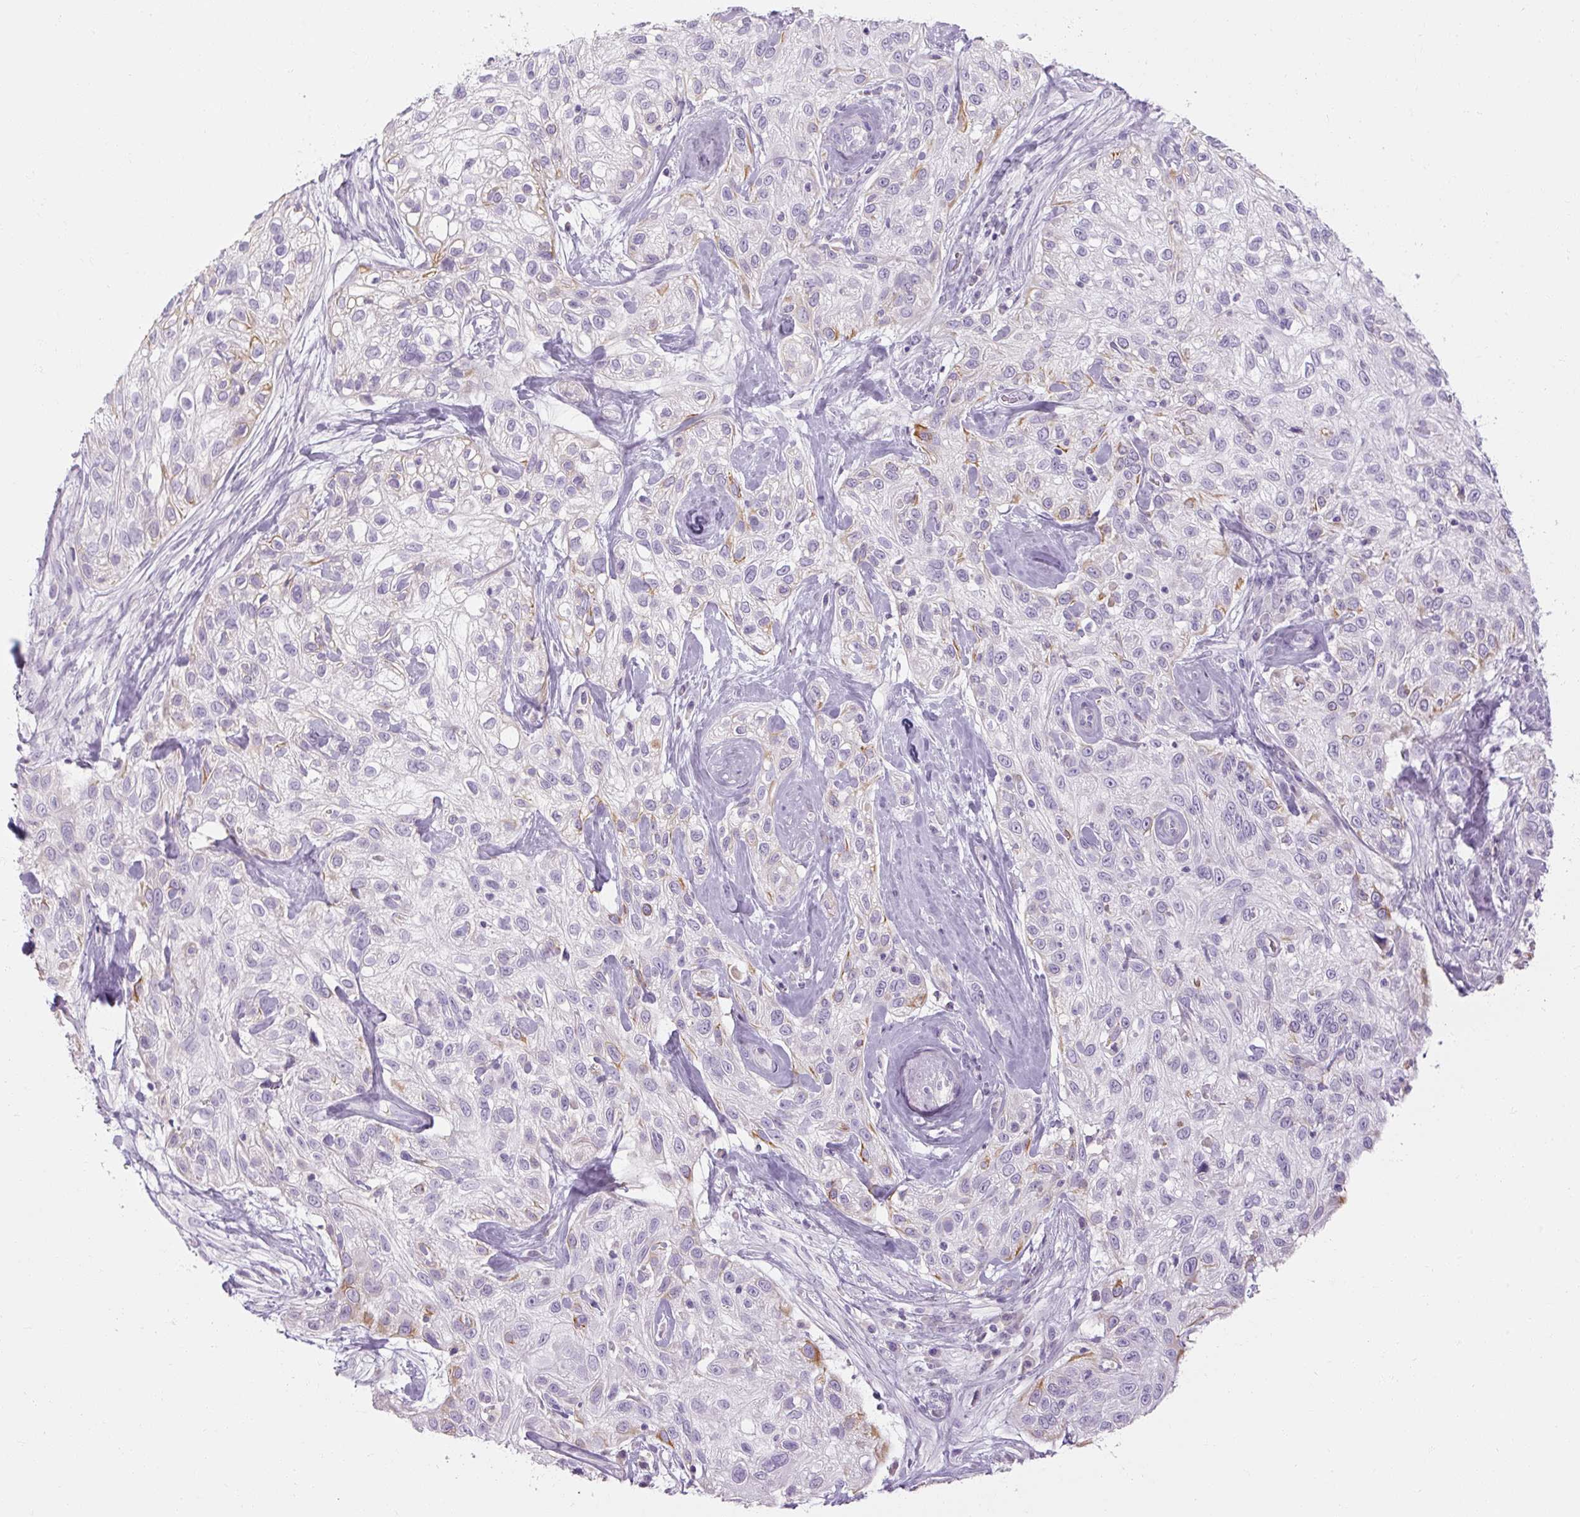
{"staining": {"intensity": "moderate", "quantity": "<25%", "location": "cytoplasmic/membranous"}, "tissue": "skin cancer", "cell_type": "Tumor cells", "image_type": "cancer", "snomed": [{"axis": "morphology", "description": "Squamous cell carcinoma, NOS"}, {"axis": "topography", "description": "Skin"}], "caption": "Immunohistochemistry (IHC) histopathology image of neoplastic tissue: human skin squamous cell carcinoma stained using IHC shows low levels of moderate protein expression localized specifically in the cytoplasmic/membranous of tumor cells, appearing as a cytoplasmic/membranous brown color.", "gene": "NFE2L3", "patient": {"sex": "male", "age": 82}}